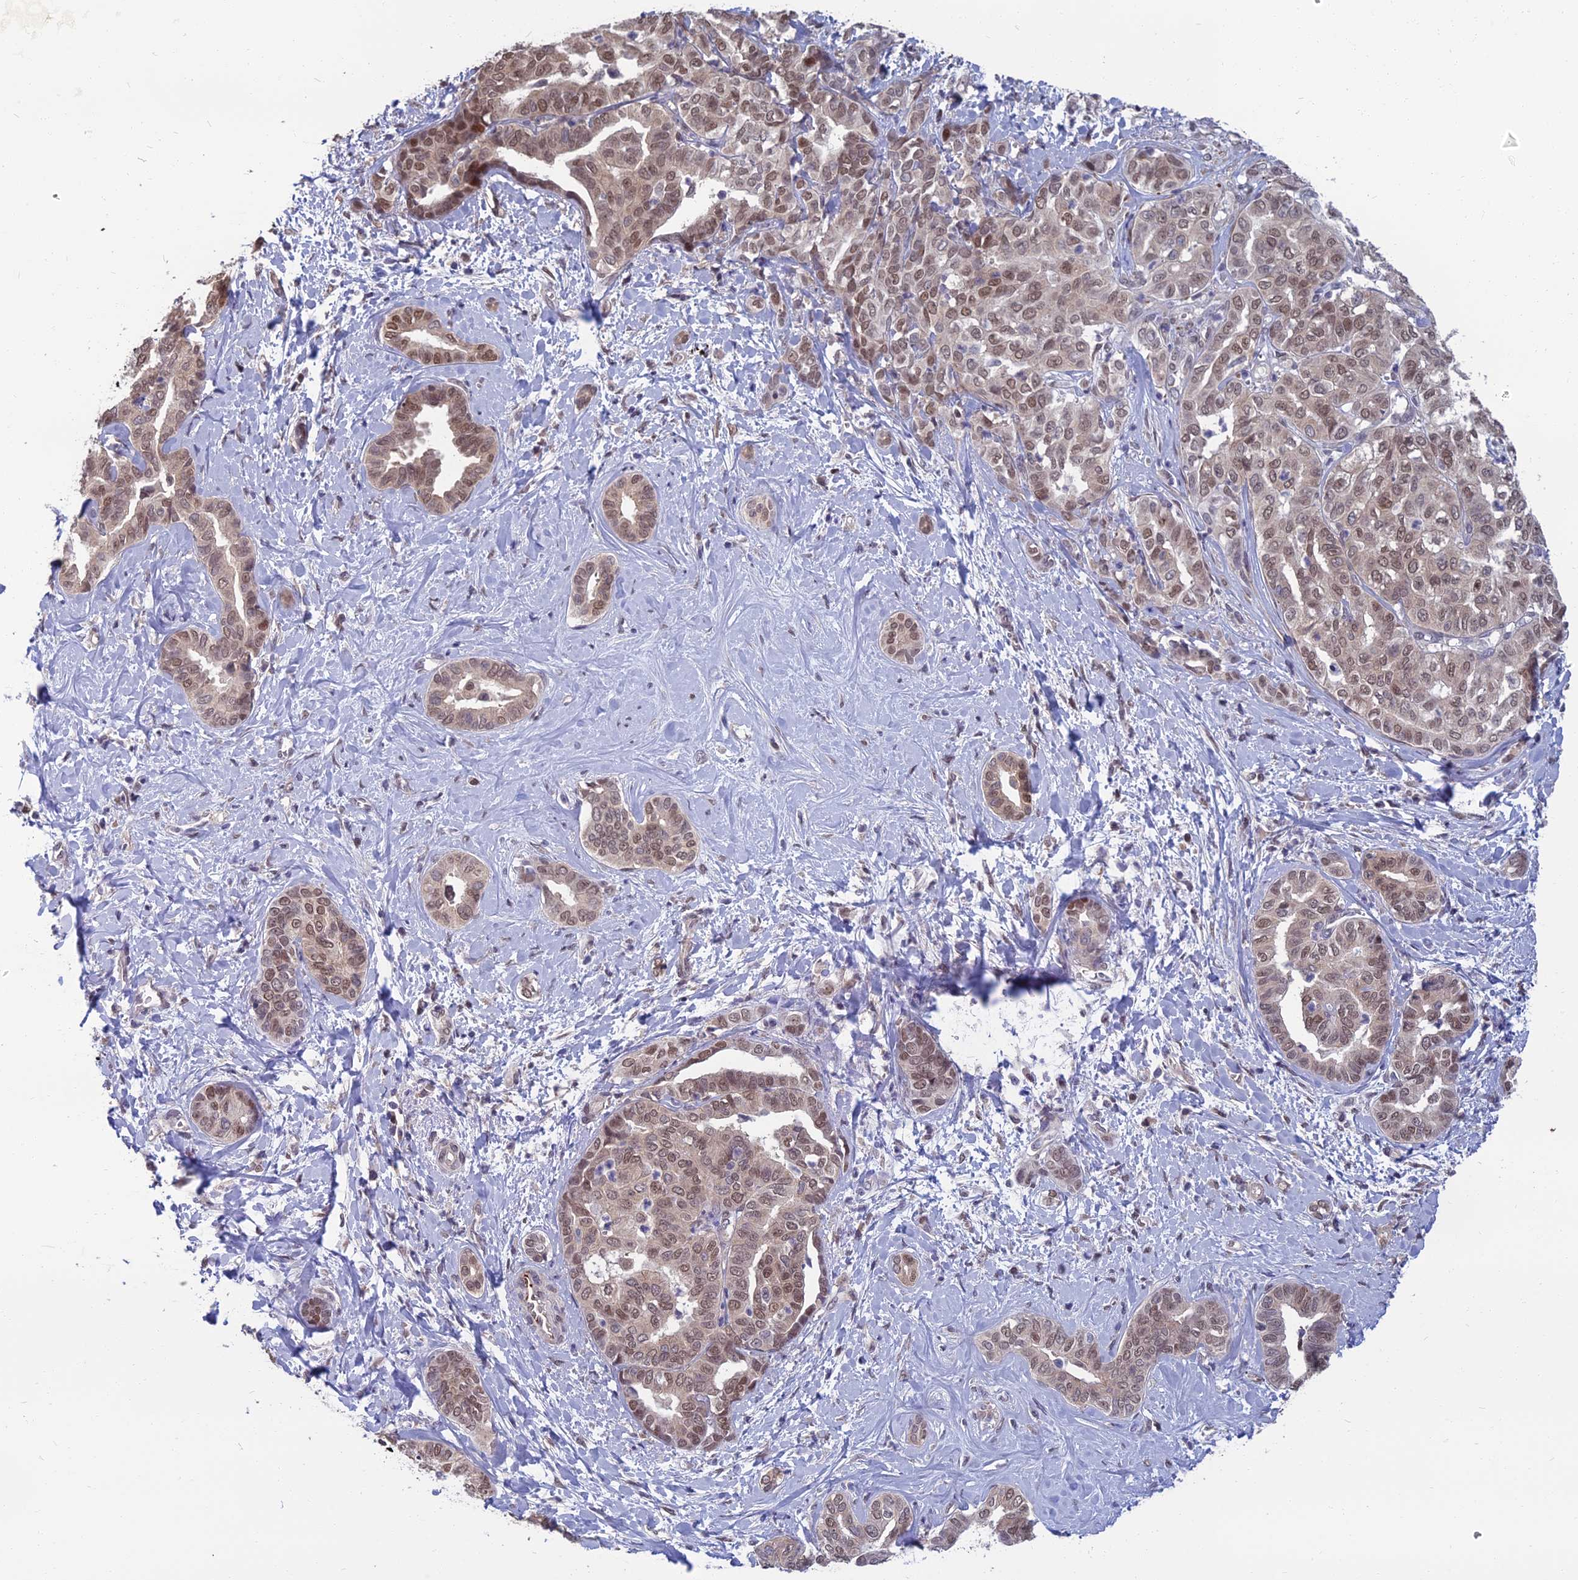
{"staining": {"intensity": "moderate", "quantity": ">75%", "location": "nuclear"}, "tissue": "liver cancer", "cell_type": "Tumor cells", "image_type": "cancer", "snomed": [{"axis": "morphology", "description": "Cholangiocarcinoma"}, {"axis": "topography", "description": "Liver"}], "caption": "Liver cancer (cholangiocarcinoma) was stained to show a protein in brown. There is medium levels of moderate nuclear positivity in approximately >75% of tumor cells.", "gene": "NR4A3", "patient": {"sex": "female", "age": 77}}